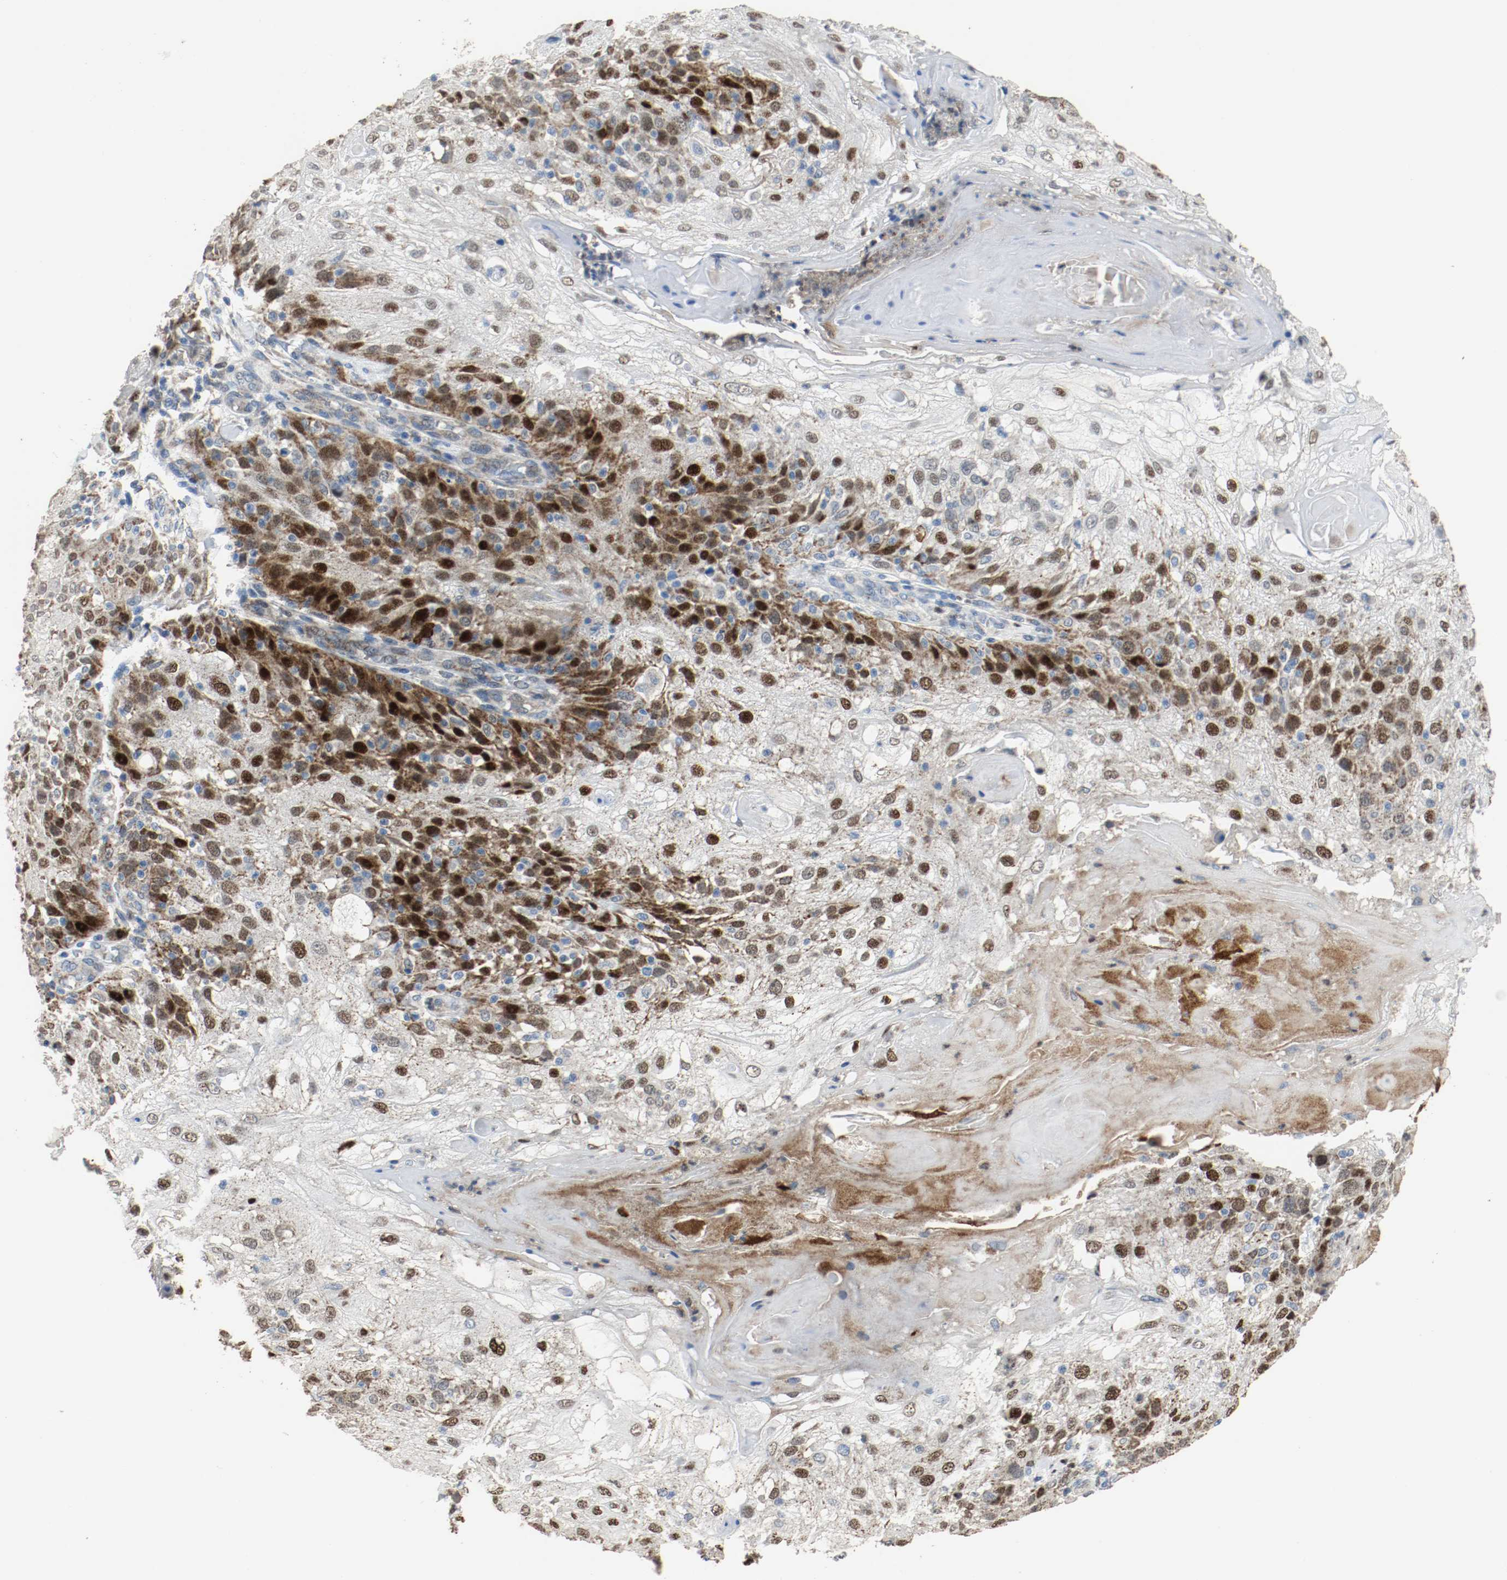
{"staining": {"intensity": "strong", "quantity": ">75%", "location": "cytoplasmic/membranous,nuclear"}, "tissue": "skin cancer", "cell_type": "Tumor cells", "image_type": "cancer", "snomed": [{"axis": "morphology", "description": "Normal tissue, NOS"}, {"axis": "morphology", "description": "Squamous cell carcinoma, NOS"}, {"axis": "topography", "description": "Skin"}], "caption": "Skin squamous cell carcinoma was stained to show a protein in brown. There is high levels of strong cytoplasmic/membranous and nuclear positivity in approximately >75% of tumor cells. Nuclei are stained in blue.", "gene": "ALDH4A1", "patient": {"sex": "female", "age": 83}}